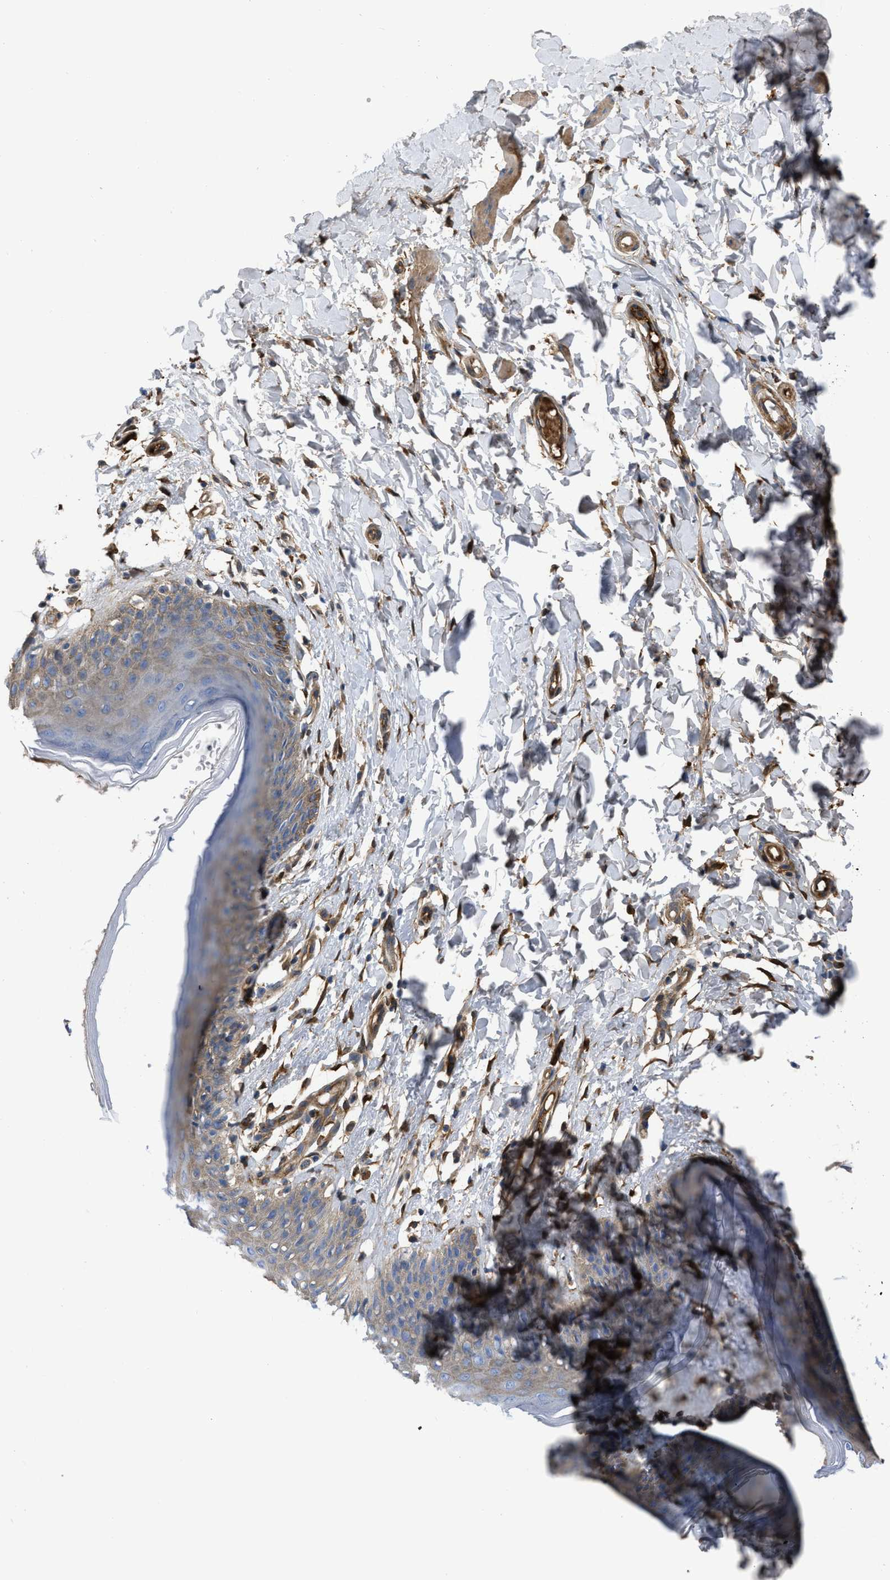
{"staining": {"intensity": "weak", "quantity": "25%-75%", "location": "cytoplasmic/membranous"}, "tissue": "skin", "cell_type": "Epidermal cells", "image_type": "normal", "snomed": [{"axis": "morphology", "description": "Normal tissue, NOS"}, {"axis": "topography", "description": "Vulva"}], "caption": "Brown immunohistochemical staining in benign human skin reveals weak cytoplasmic/membranous positivity in about 25%-75% of epidermal cells.", "gene": "TRIOBP", "patient": {"sex": "female", "age": 66}}